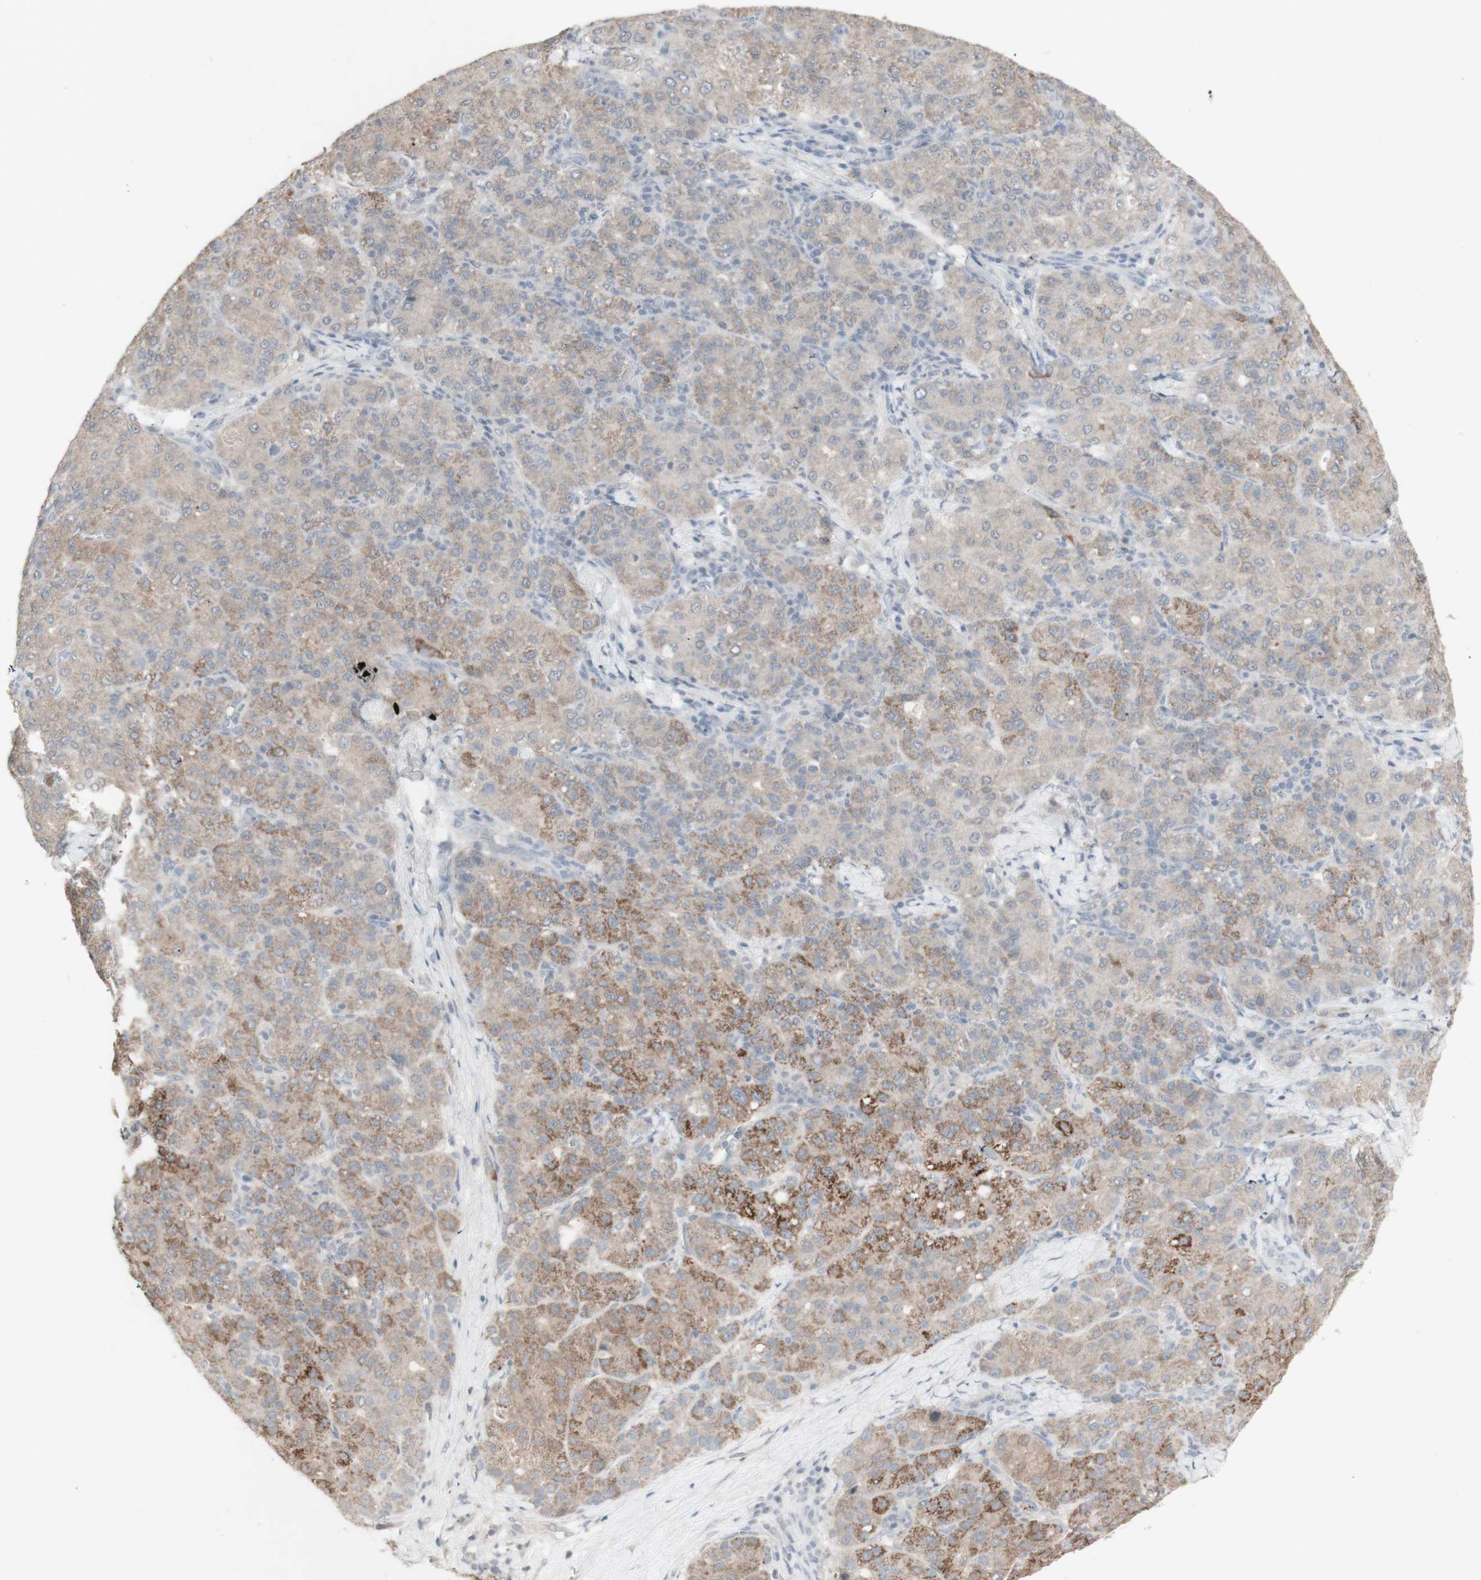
{"staining": {"intensity": "moderate", "quantity": "25%-75%", "location": "cytoplasmic/membranous"}, "tissue": "liver cancer", "cell_type": "Tumor cells", "image_type": "cancer", "snomed": [{"axis": "morphology", "description": "Carcinoma, Hepatocellular, NOS"}, {"axis": "topography", "description": "Liver"}], "caption": "Liver hepatocellular carcinoma stained with a brown dye demonstrates moderate cytoplasmic/membranous positive expression in approximately 25%-75% of tumor cells.", "gene": "C1orf116", "patient": {"sex": "male", "age": 65}}